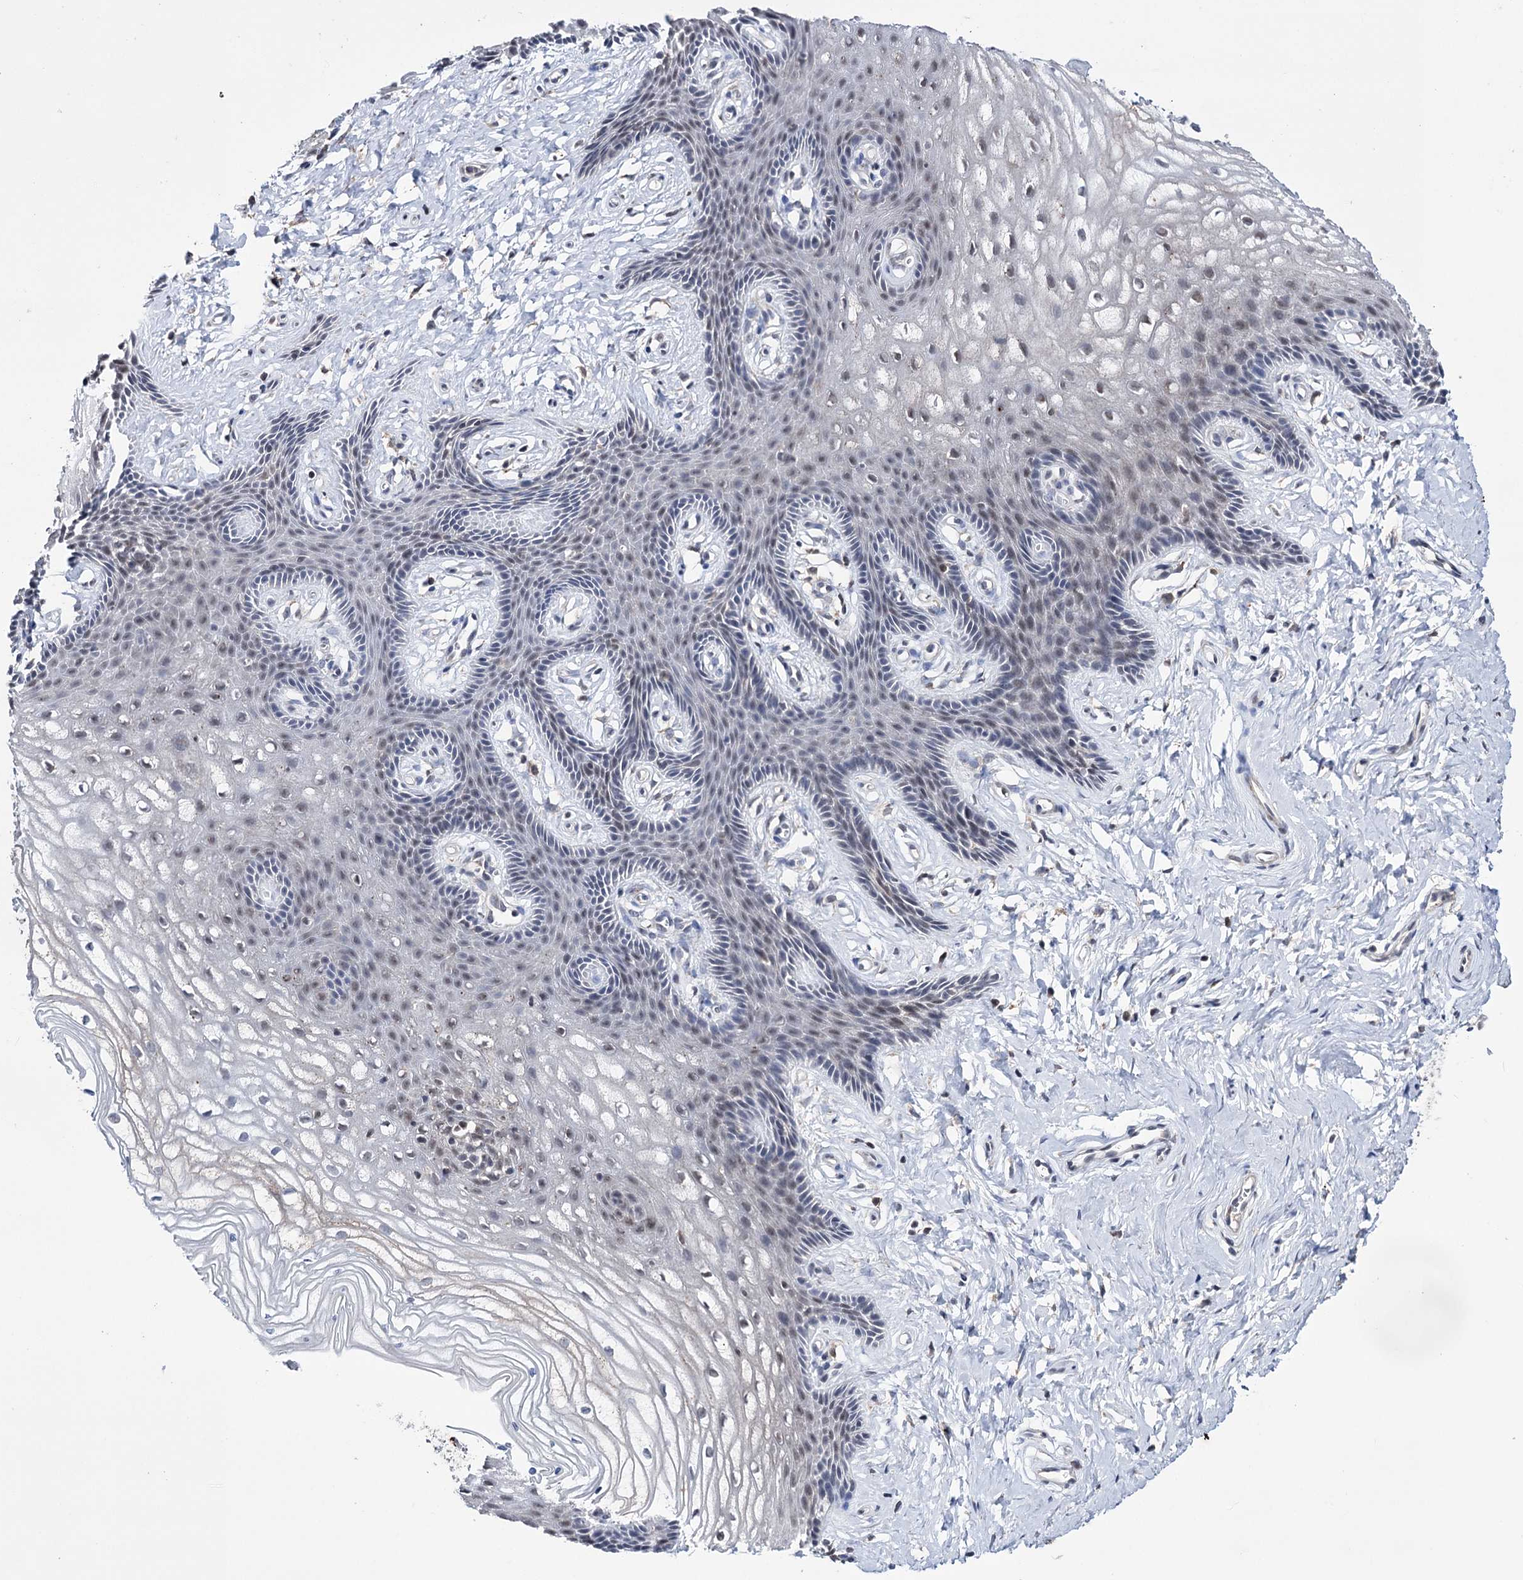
{"staining": {"intensity": "weak", "quantity": "<25%", "location": "nuclear"}, "tissue": "vagina", "cell_type": "Squamous epithelial cells", "image_type": "normal", "snomed": [{"axis": "morphology", "description": "Normal tissue, NOS"}, {"axis": "topography", "description": "Vagina"}, {"axis": "topography", "description": "Cervix"}], "caption": "IHC micrograph of unremarkable human vagina stained for a protein (brown), which shows no expression in squamous epithelial cells. (Brightfield microscopy of DAB (3,3'-diaminobenzidine) immunohistochemistry at high magnification).", "gene": "PPRC1", "patient": {"sex": "female", "age": 40}}